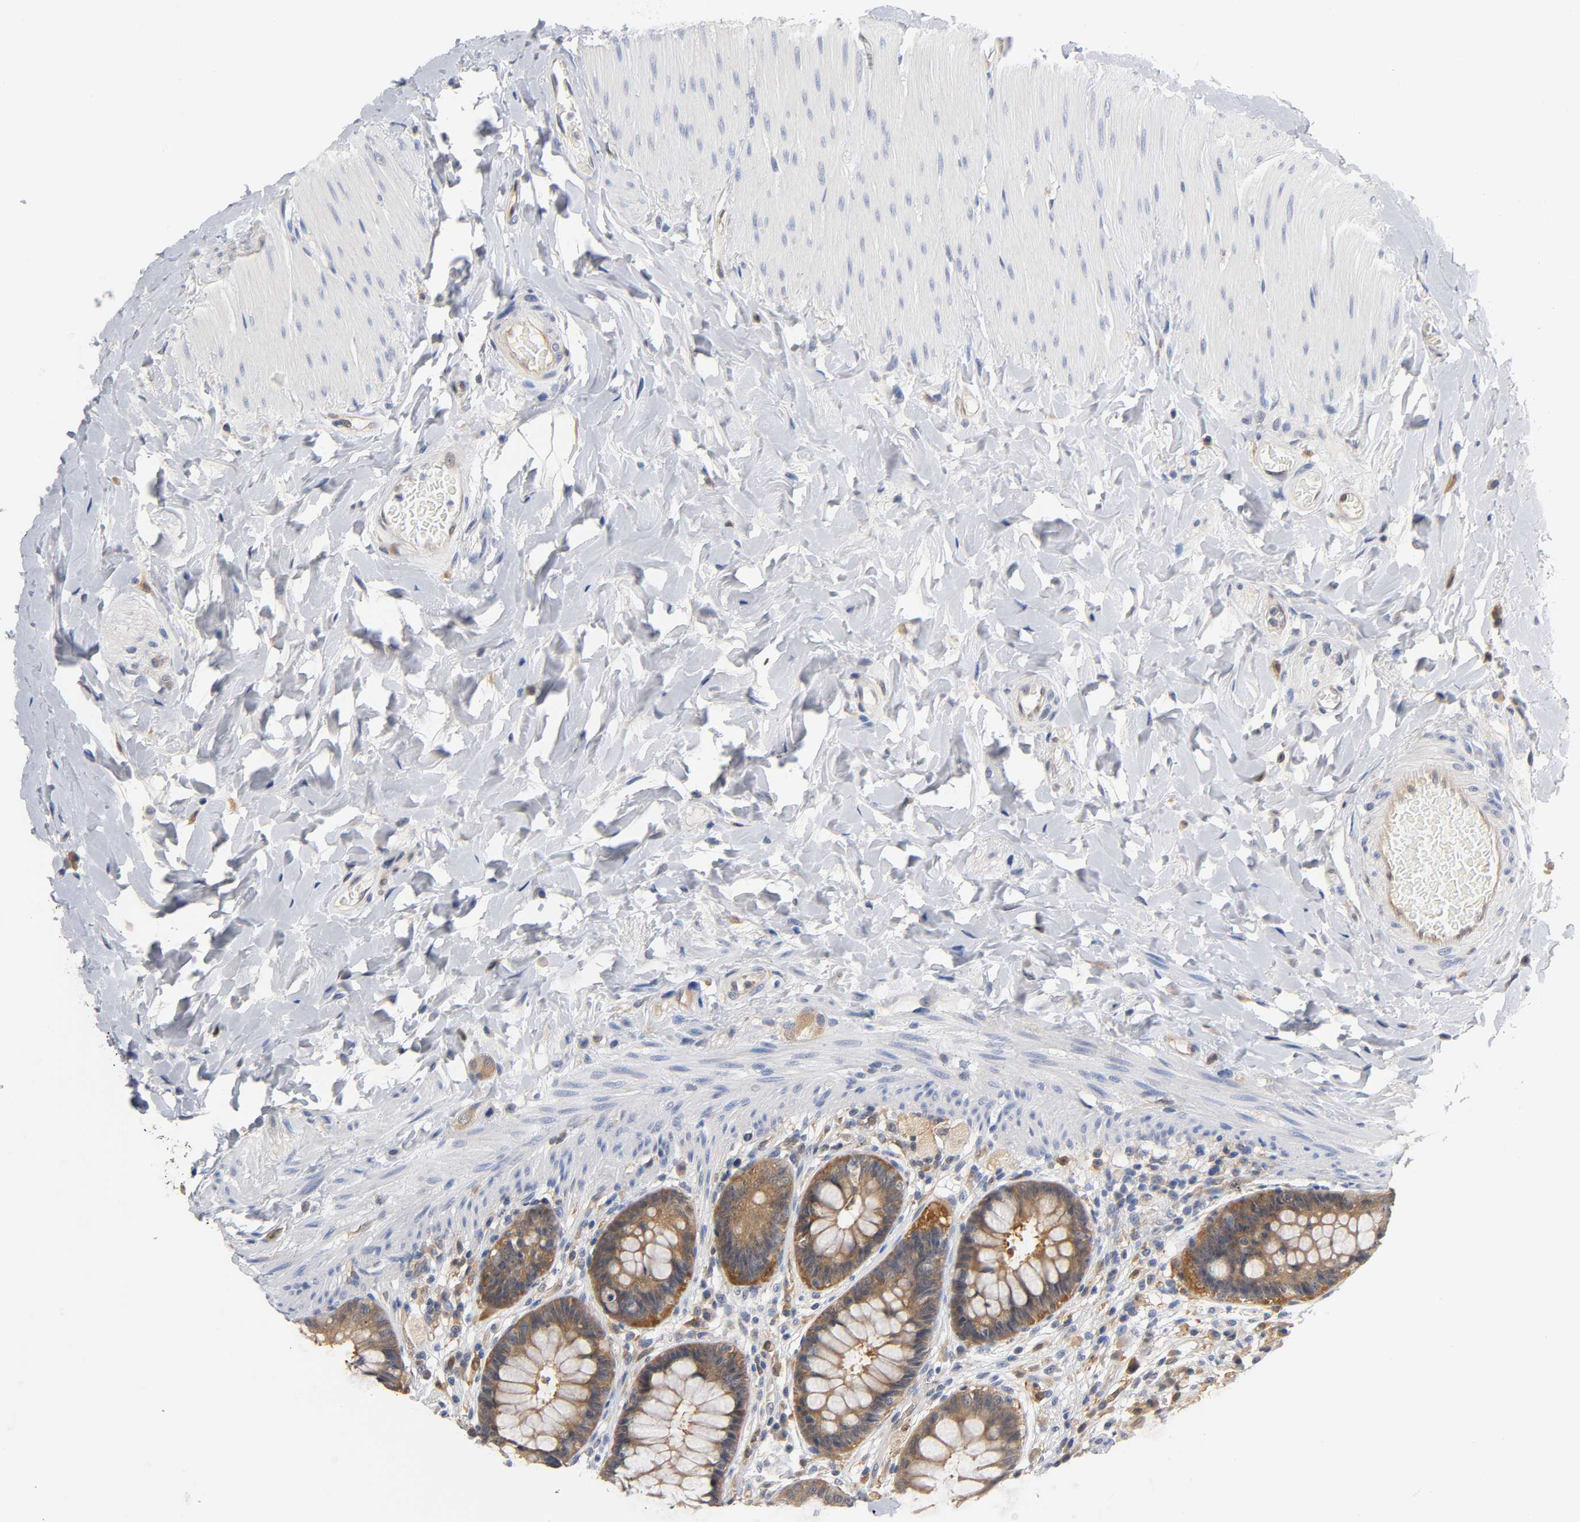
{"staining": {"intensity": "moderate", "quantity": ">75%", "location": "cytoplasmic/membranous"}, "tissue": "rectum", "cell_type": "Glandular cells", "image_type": "normal", "snomed": [{"axis": "morphology", "description": "Normal tissue, NOS"}, {"axis": "topography", "description": "Rectum"}], "caption": "Immunohistochemical staining of unremarkable human rectum exhibits >75% levels of moderate cytoplasmic/membranous protein positivity in about >75% of glandular cells. The protein of interest is shown in brown color, while the nuclei are stained blue.", "gene": "FYN", "patient": {"sex": "female", "age": 46}}